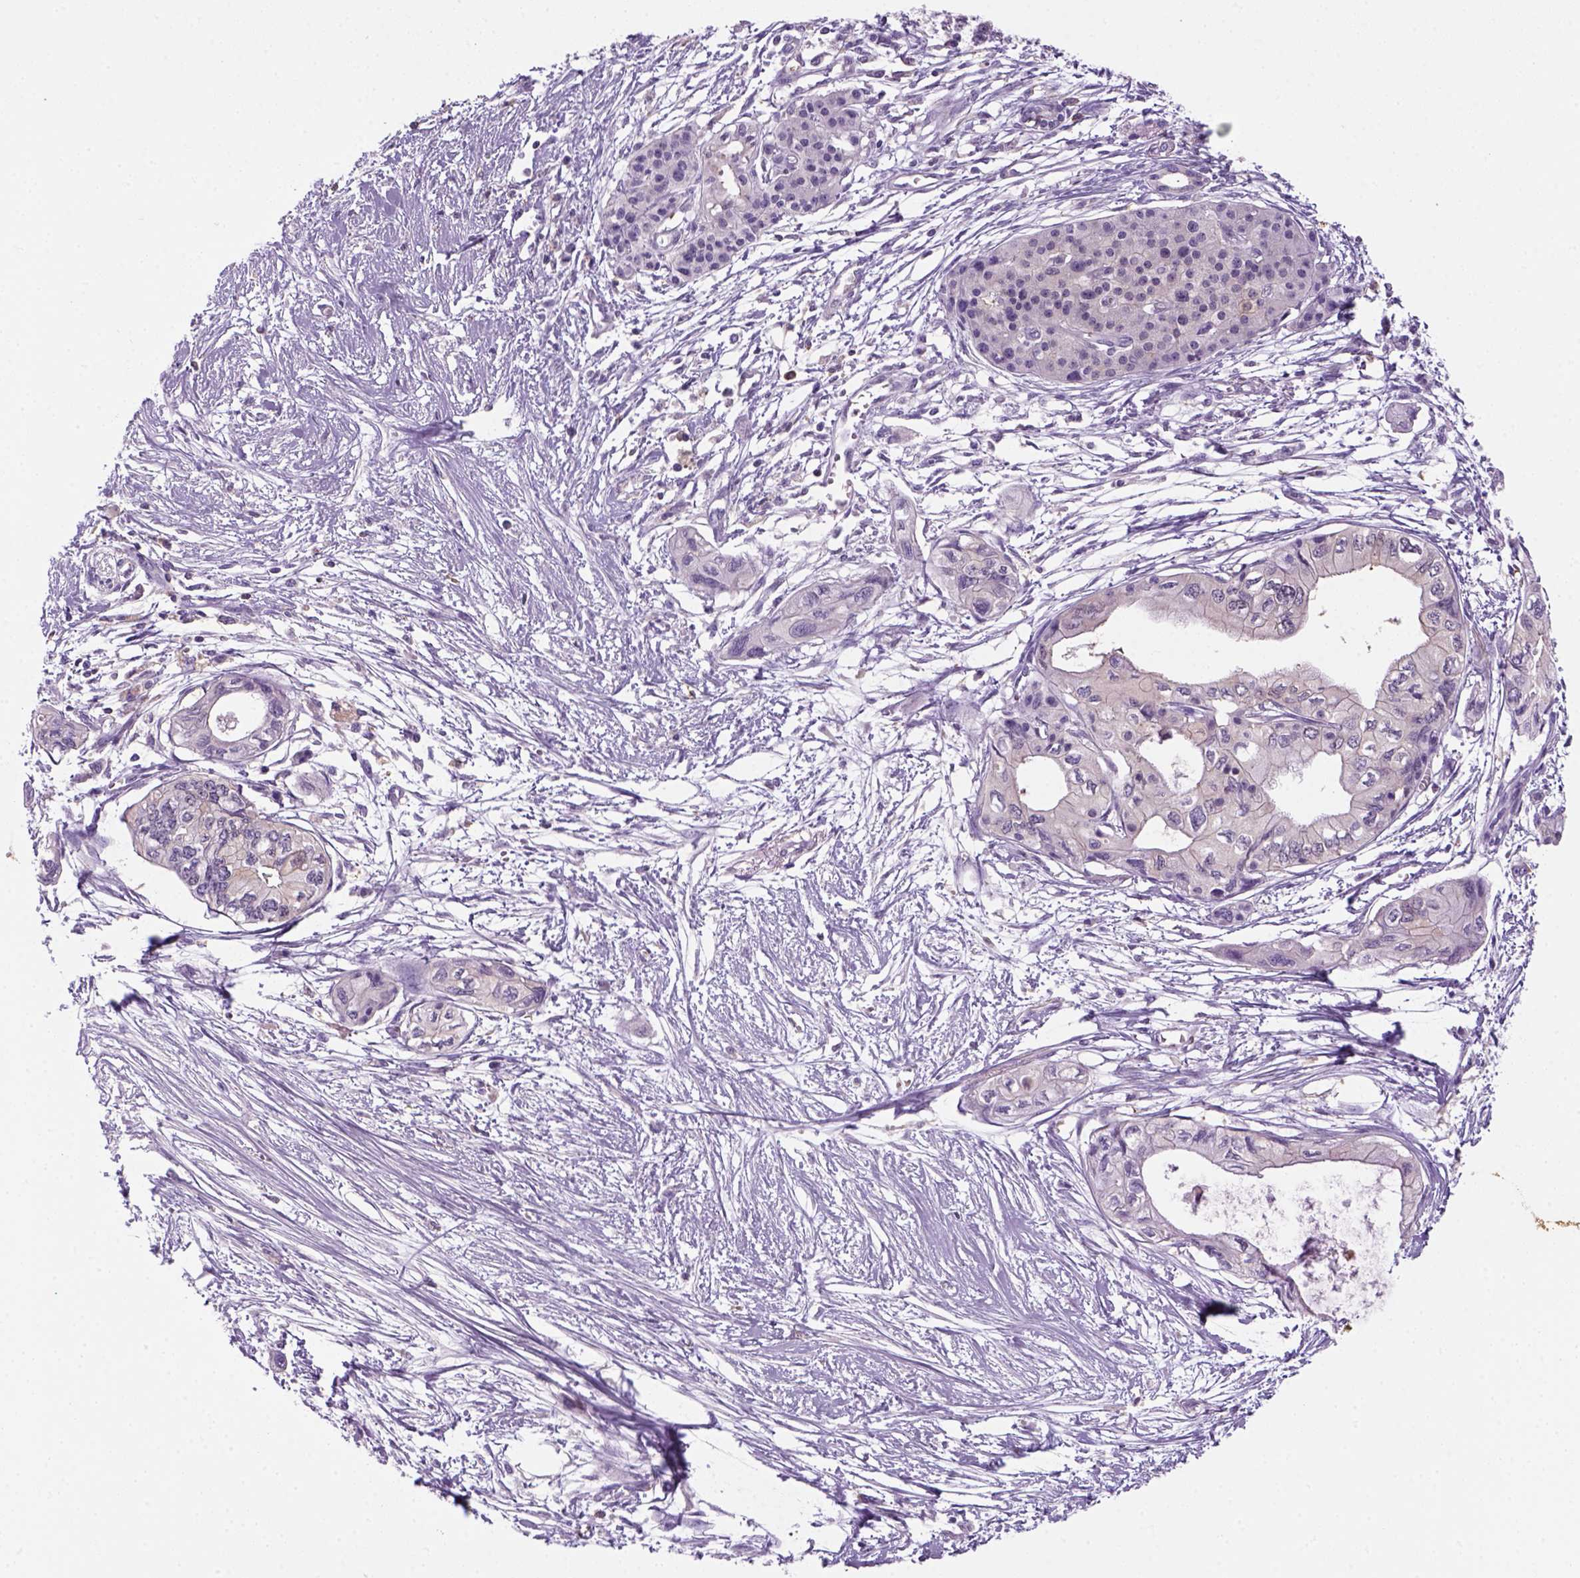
{"staining": {"intensity": "negative", "quantity": "none", "location": "none"}, "tissue": "pancreatic cancer", "cell_type": "Tumor cells", "image_type": "cancer", "snomed": [{"axis": "morphology", "description": "Adenocarcinoma, NOS"}, {"axis": "topography", "description": "Pancreas"}], "caption": "Tumor cells show no significant positivity in adenocarcinoma (pancreatic). (DAB (3,3'-diaminobenzidine) immunohistochemistry visualized using brightfield microscopy, high magnification).", "gene": "GOT1", "patient": {"sex": "female", "age": 76}}